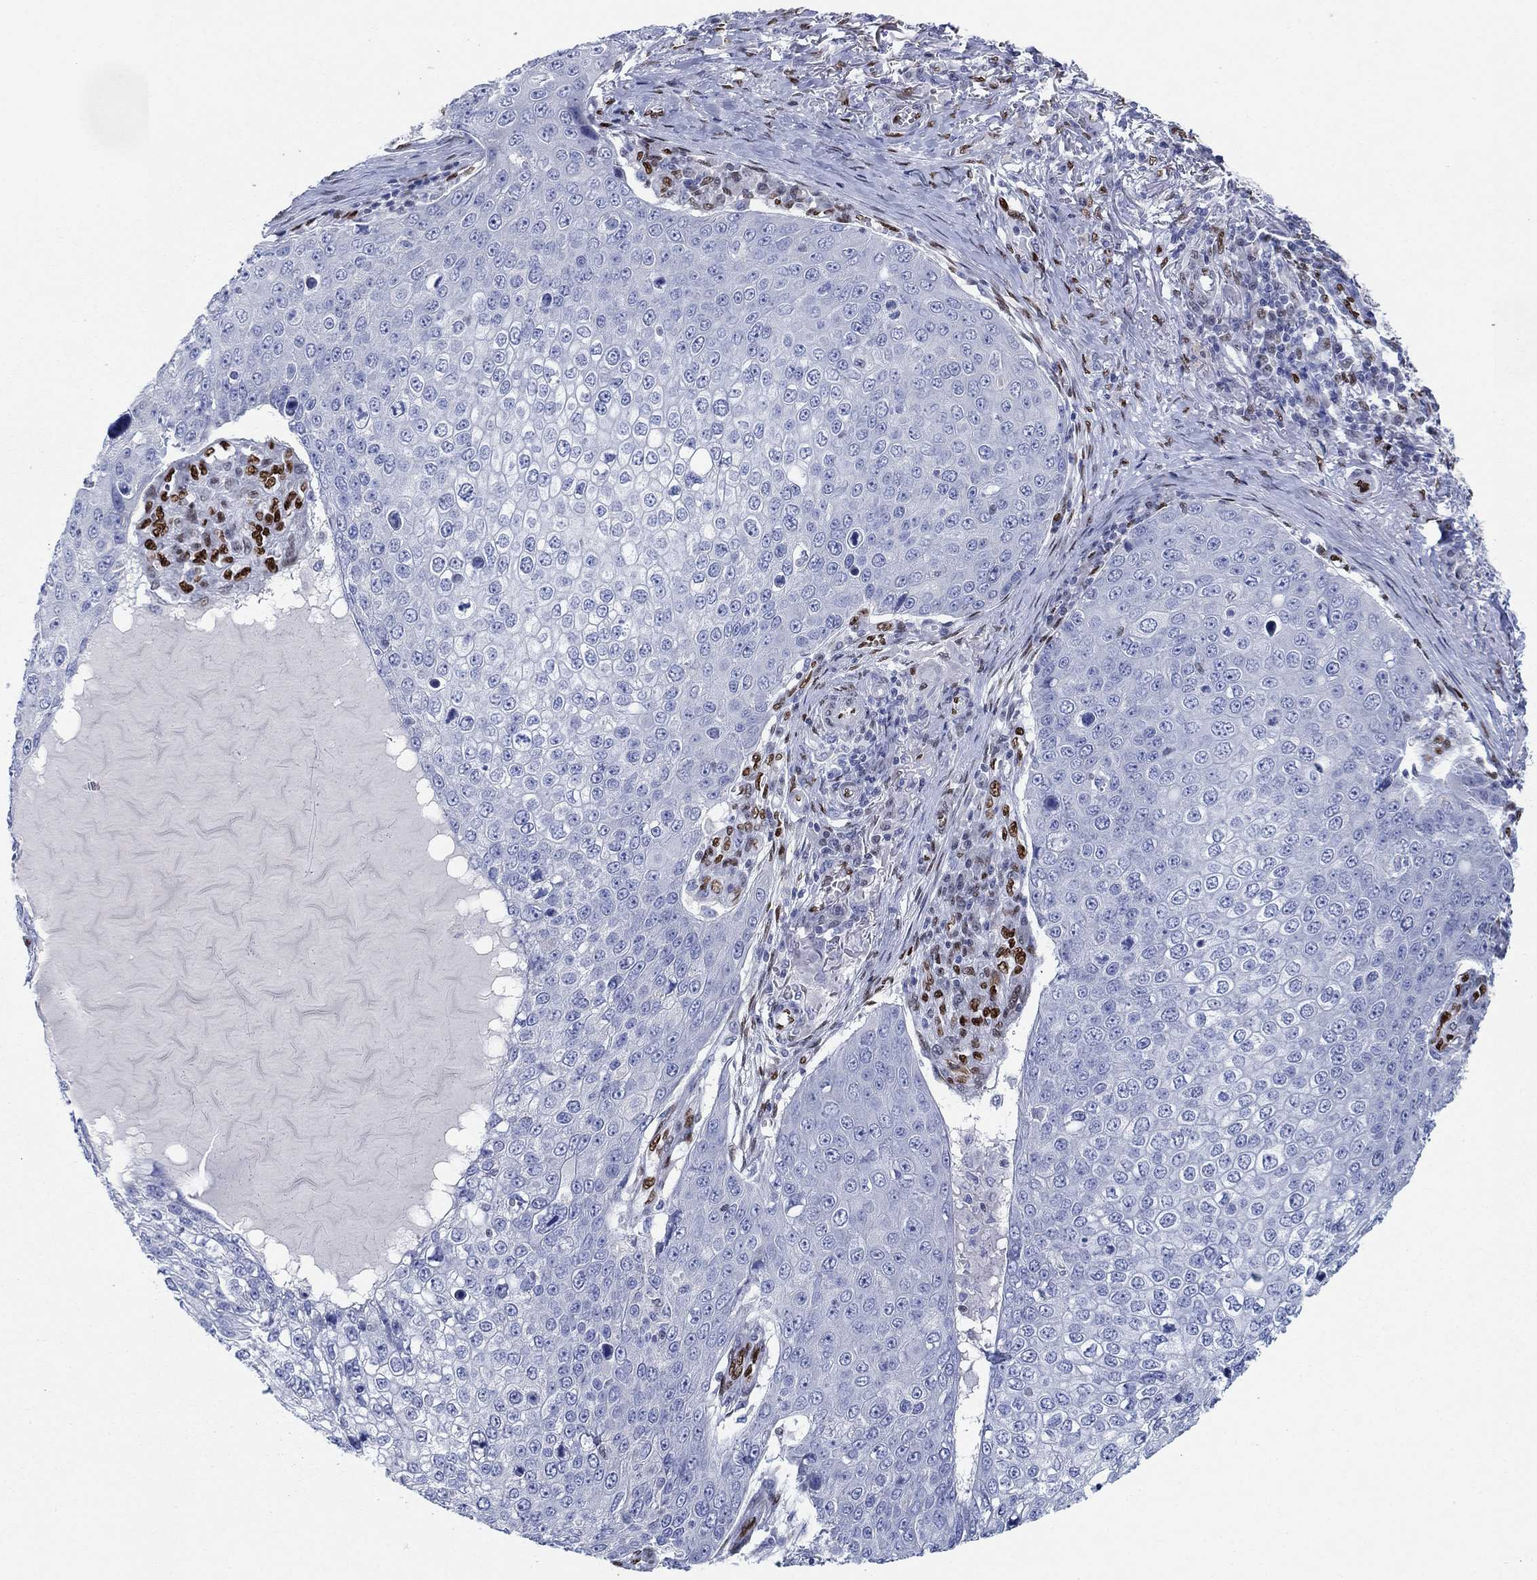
{"staining": {"intensity": "negative", "quantity": "none", "location": "none"}, "tissue": "skin cancer", "cell_type": "Tumor cells", "image_type": "cancer", "snomed": [{"axis": "morphology", "description": "Squamous cell carcinoma, NOS"}, {"axis": "topography", "description": "Skin"}], "caption": "Skin cancer (squamous cell carcinoma) stained for a protein using immunohistochemistry (IHC) shows no positivity tumor cells.", "gene": "ZEB1", "patient": {"sex": "male", "age": 71}}